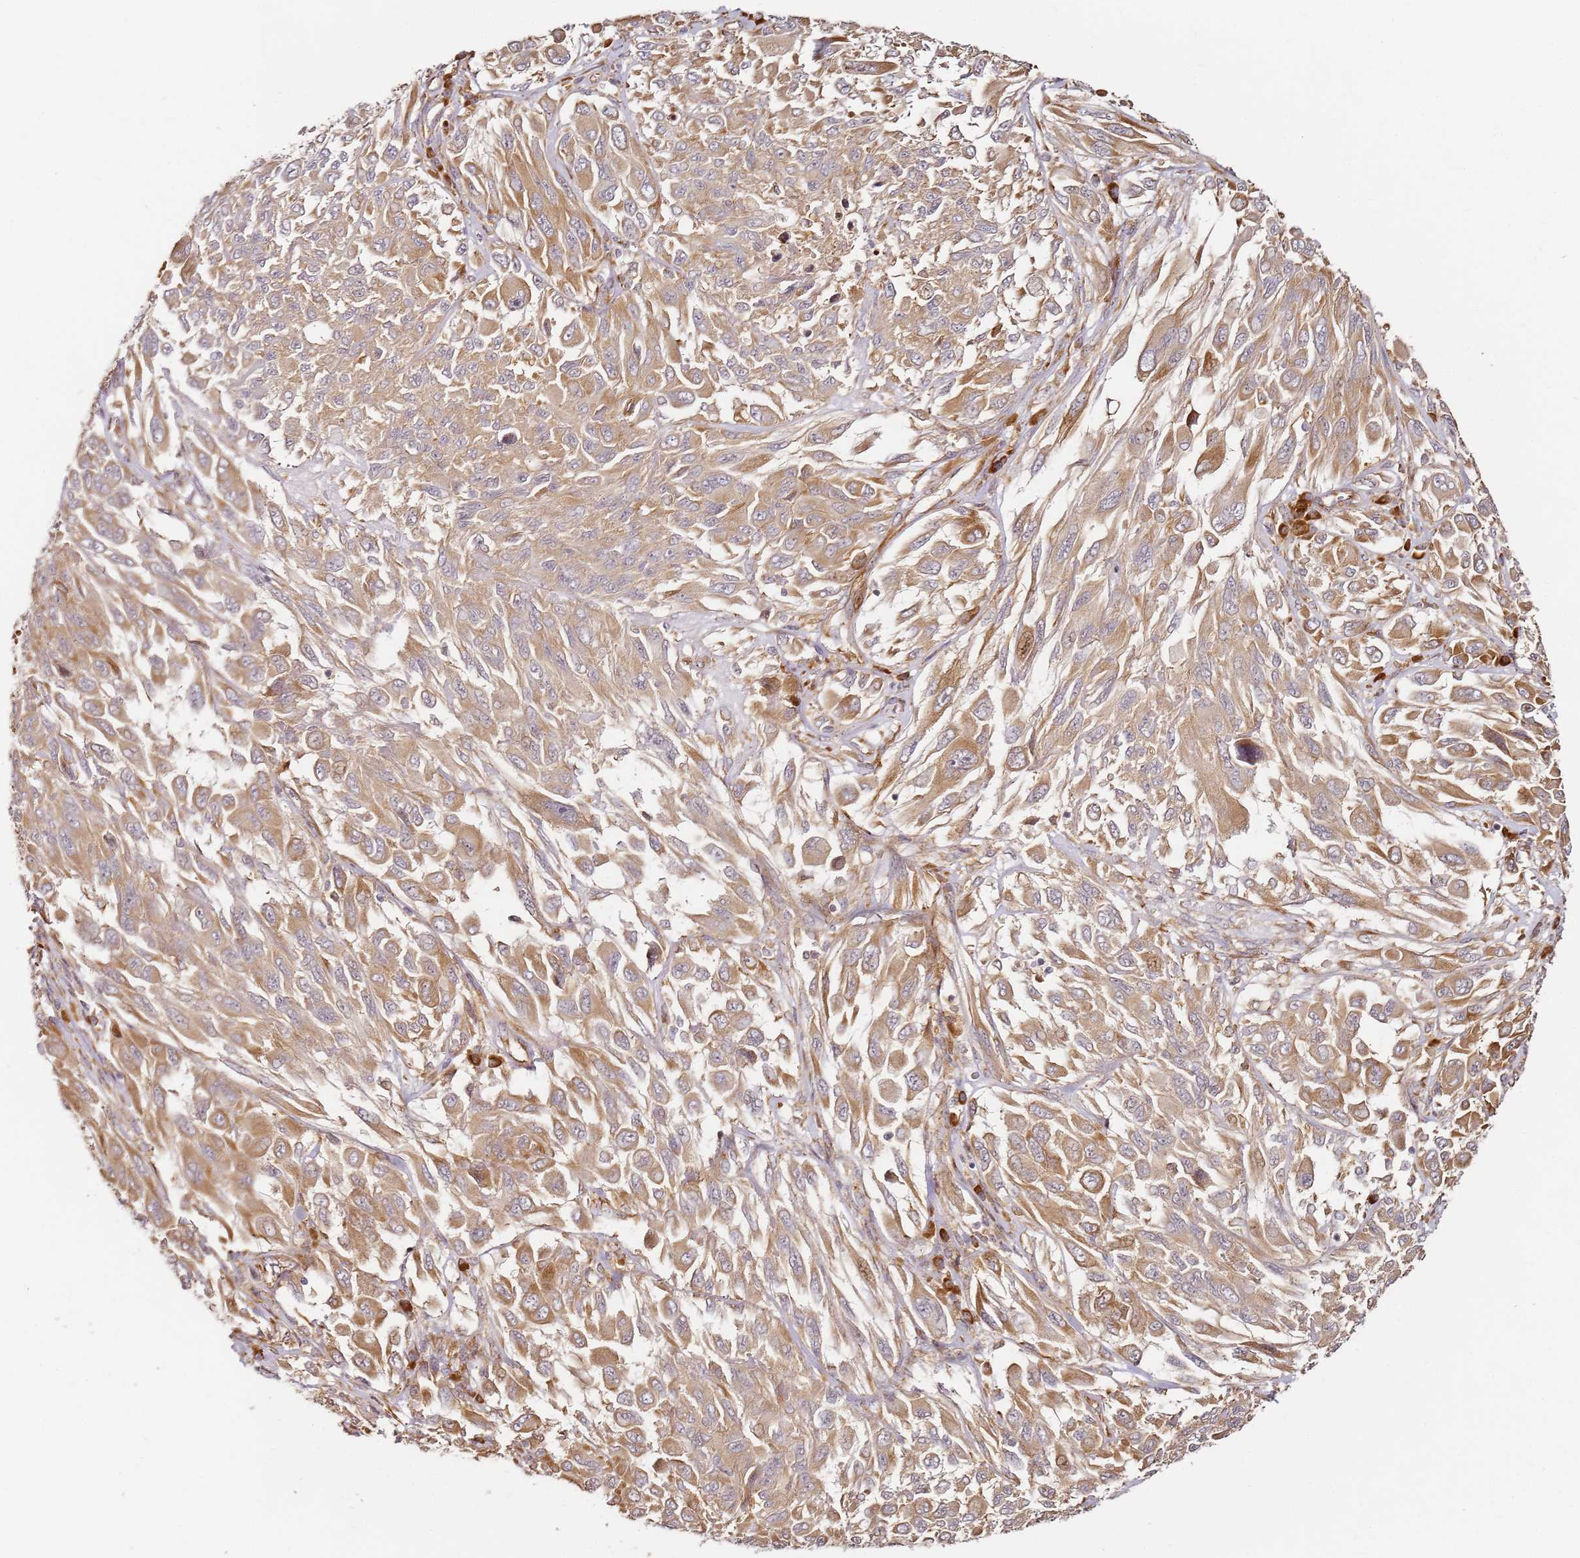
{"staining": {"intensity": "moderate", "quantity": ">75%", "location": "cytoplasmic/membranous"}, "tissue": "melanoma", "cell_type": "Tumor cells", "image_type": "cancer", "snomed": [{"axis": "morphology", "description": "Malignant melanoma, NOS"}, {"axis": "topography", "description": "Skin"}], "caption": "The image shows staining of melanoma, revealing moderate cytoplasmic/membranous protein positivity (brown color) within tumor cells.", "gene": "RPS3A", "patient": {"sex": "female", "age": 91}}